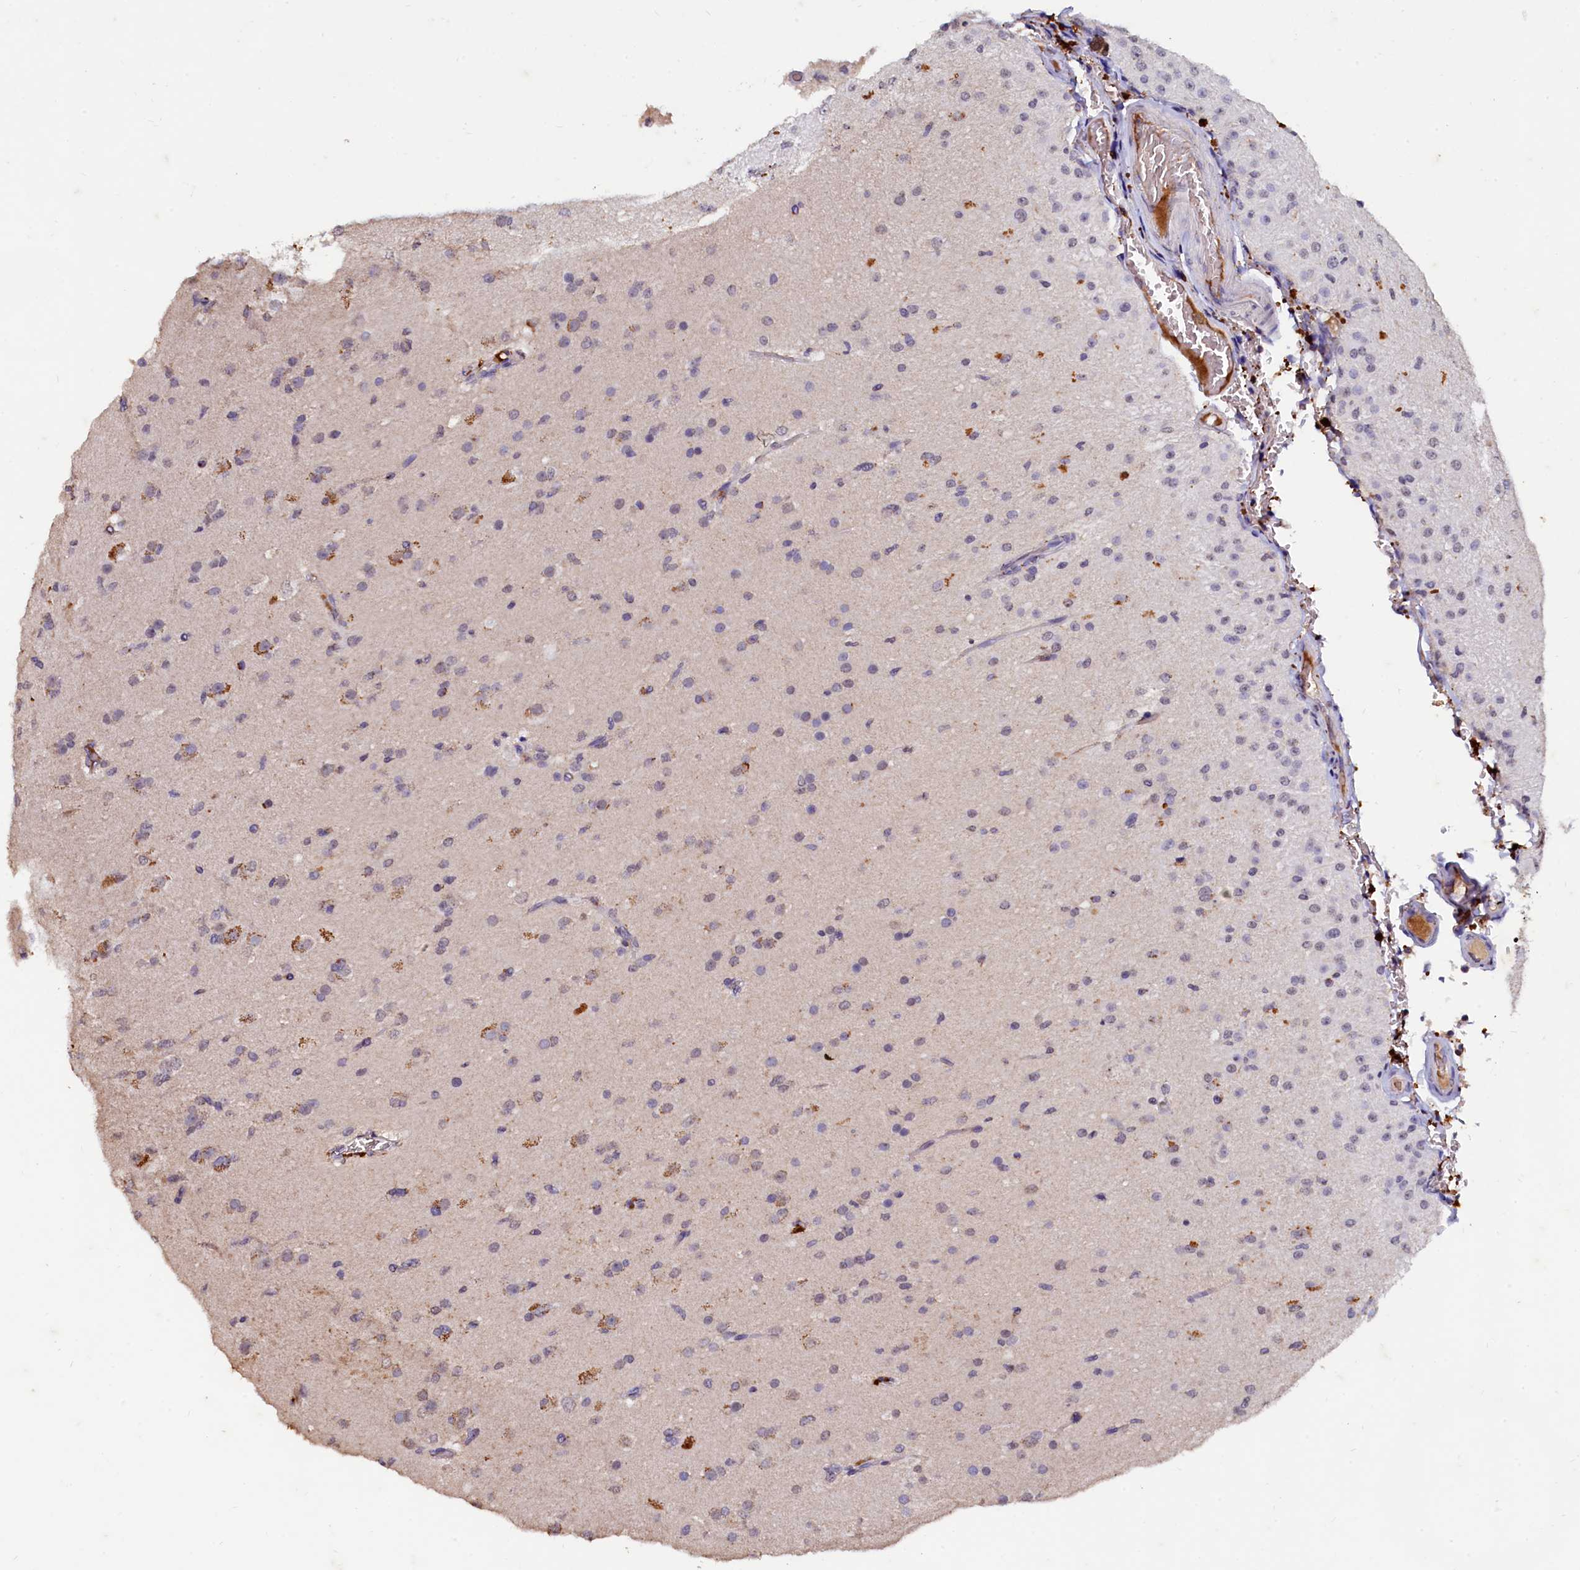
{"staining": {"intensity": "negative", "quantity": "none", "location": "none"}, "tissue": "glioma", "cell_type": "Tumor cells", "image_type": "cancer", "snomed": [{"axis": "morphology", "description": "Glioma, malignant, Low grade"}, {"axis": "topography", "description": "Brain"}], "caption": "Photomicrograph shows no significant protein staining in tumor cells of glioma.", "gene": "CSTPP1", "patient": {"sex": "male", "age": 65}}